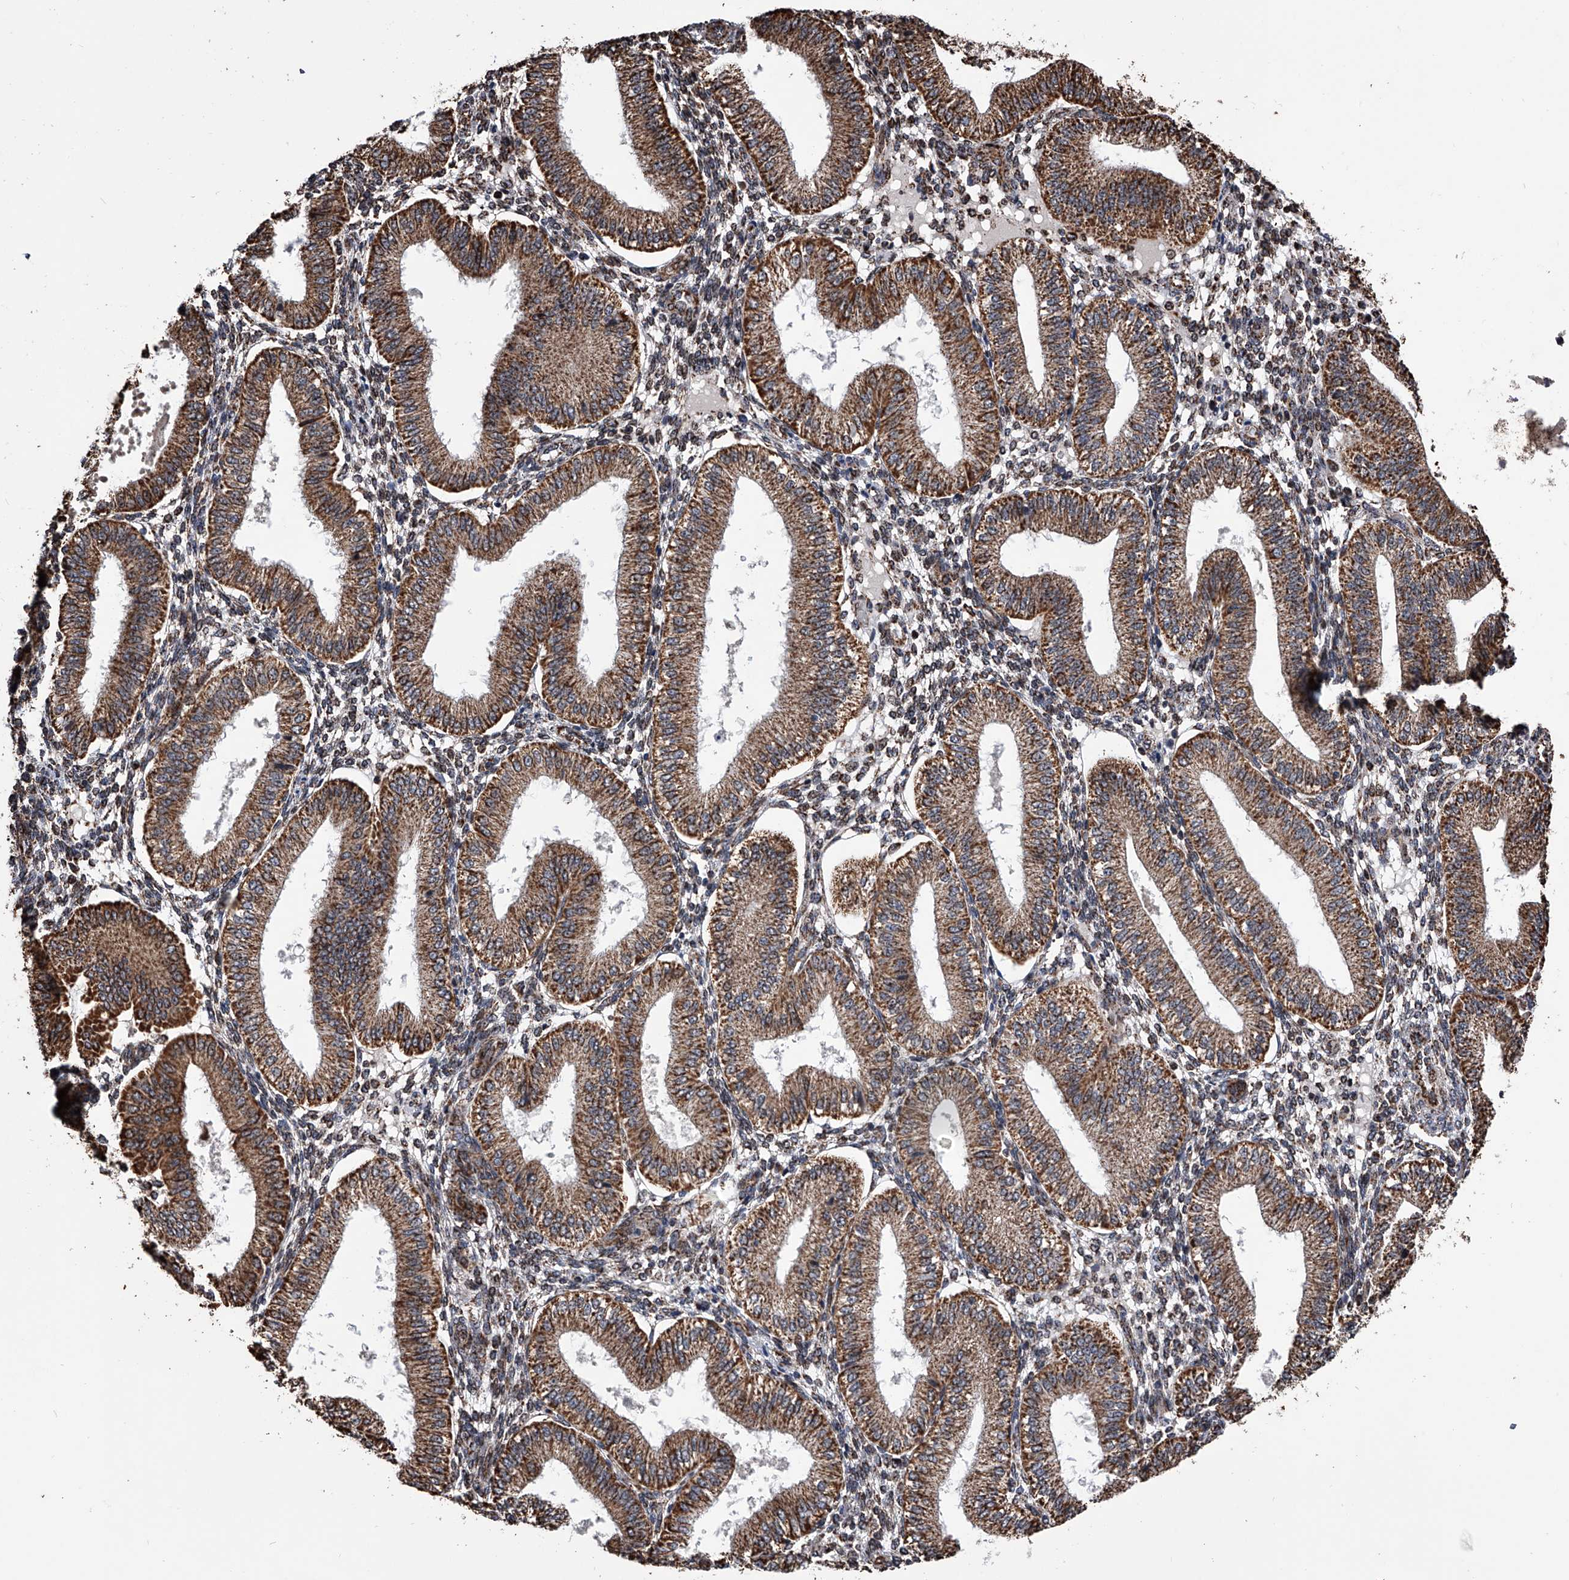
{"staining": {"intensity": "moderate", "quantity": ">75%", "location": "cytoplasmic/membranous"}, "tissue": "endometrium", "cell_type": "Cells in endometrial stroma", "image_type": "normal", "snomed": [{"axis": "morphology", "description": "Normal tissue, NOS"}, {"axis": "topography", "description": "Endometrium"}], "caption": "Immunohistochemistry (DAB) staining of benign human endometrium exhibits moderate cytoplasmic/membranous protein staining in approximately >75% of cells in endometrial stroma.", "gene": "SMPDL3A", "patient": {"sex": "female", "age": 39}}